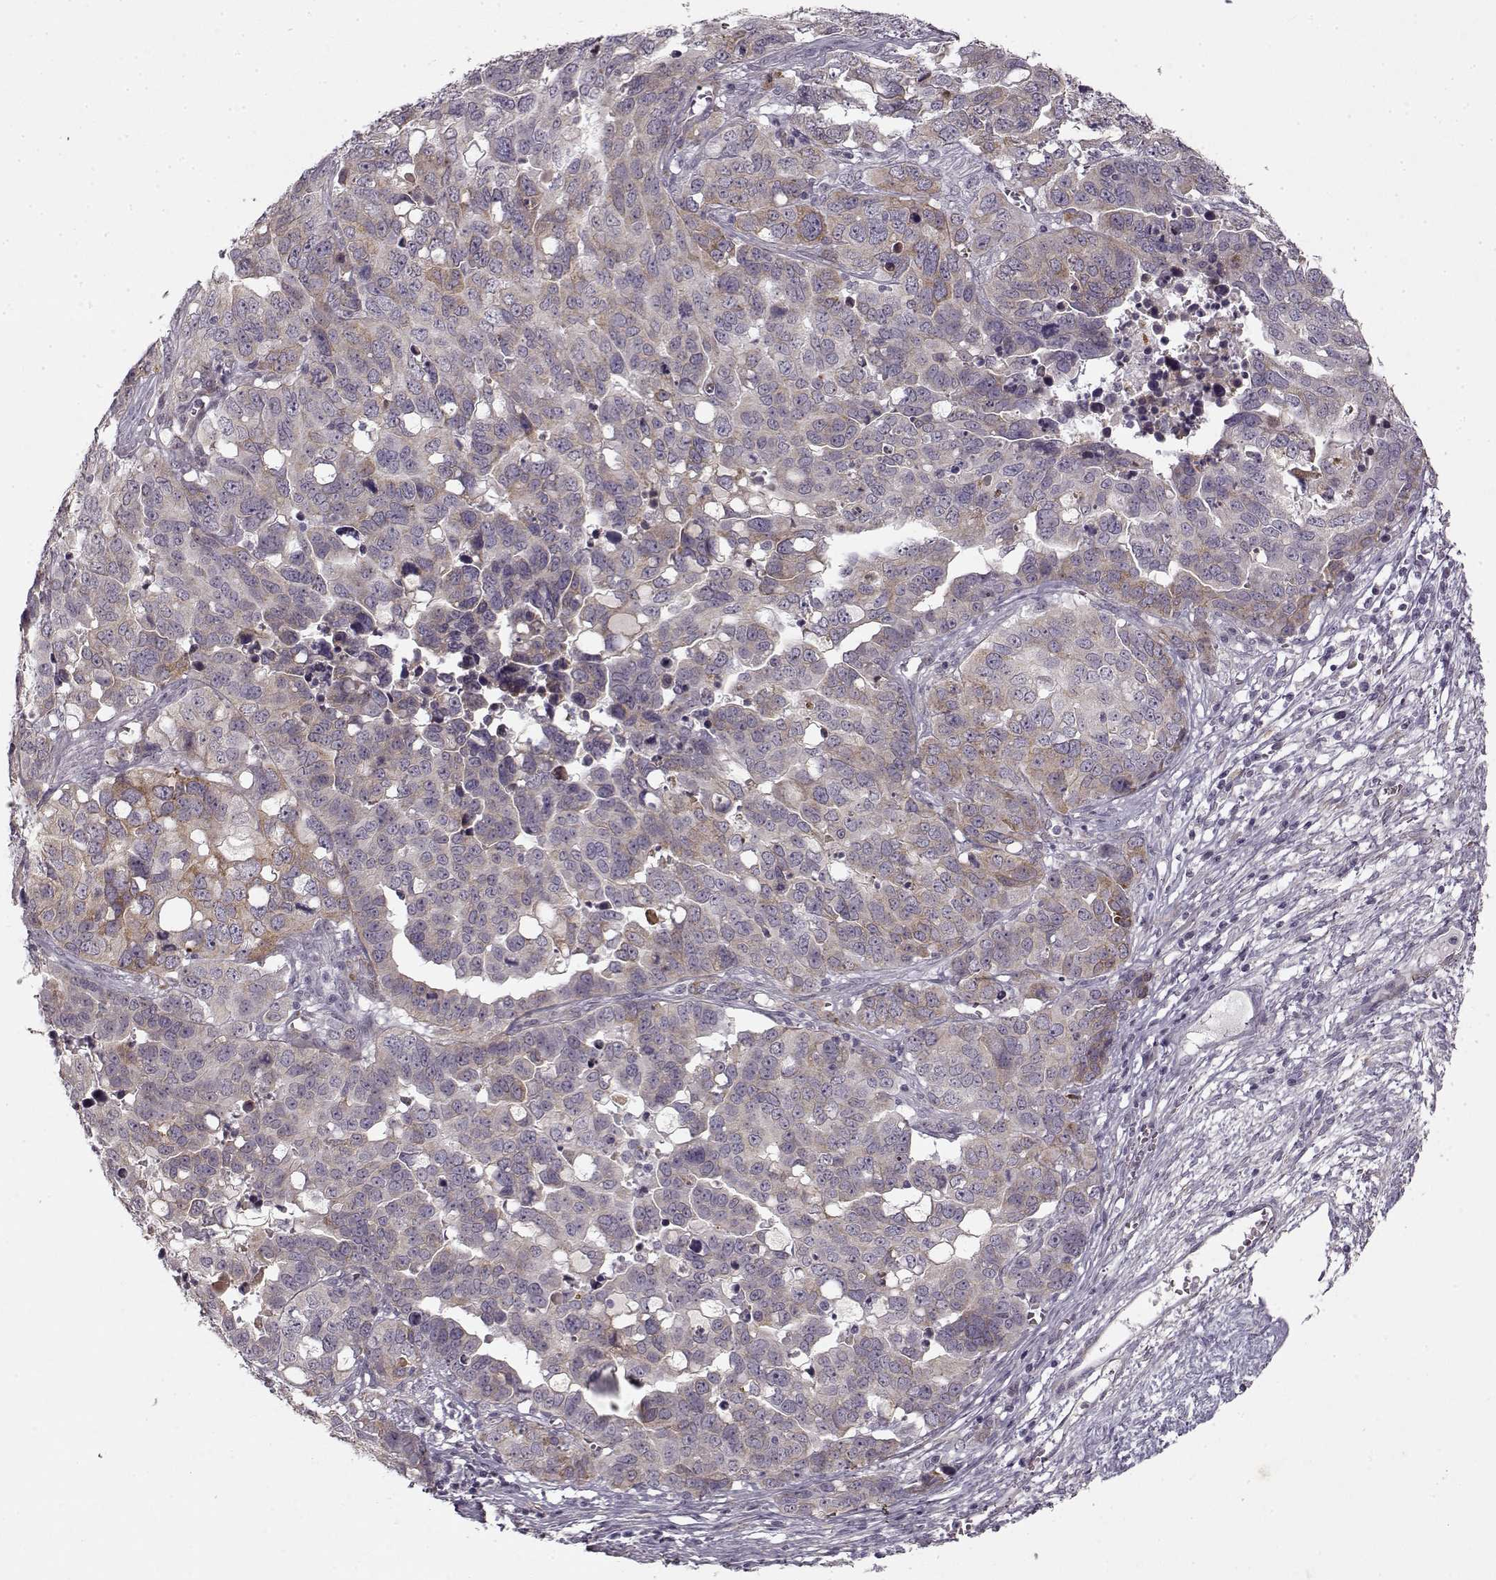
{"staining": {"intensity": "moderate", "quantity": "25%-75%", "location": "cytoplasmic/membranous"}, "tissue": "ovarian cancer", "cell_type": "Tumor cells", "image_type": "cancer", "snomed": [{"axis": "morphology", "description": "Carcinoma, endometroid"}, {"axis": "topography", "description": "Ovary"}], "caption": "The micrograph shows immunohistochemical staining of ovarian endometroid carcinoma. There is moderate cytoplasmic/membranous positivity is seen in about 25%-75% of tumor cells.", "gene": "LAMB2", "patient": {"sex": "female", "age": 78}}